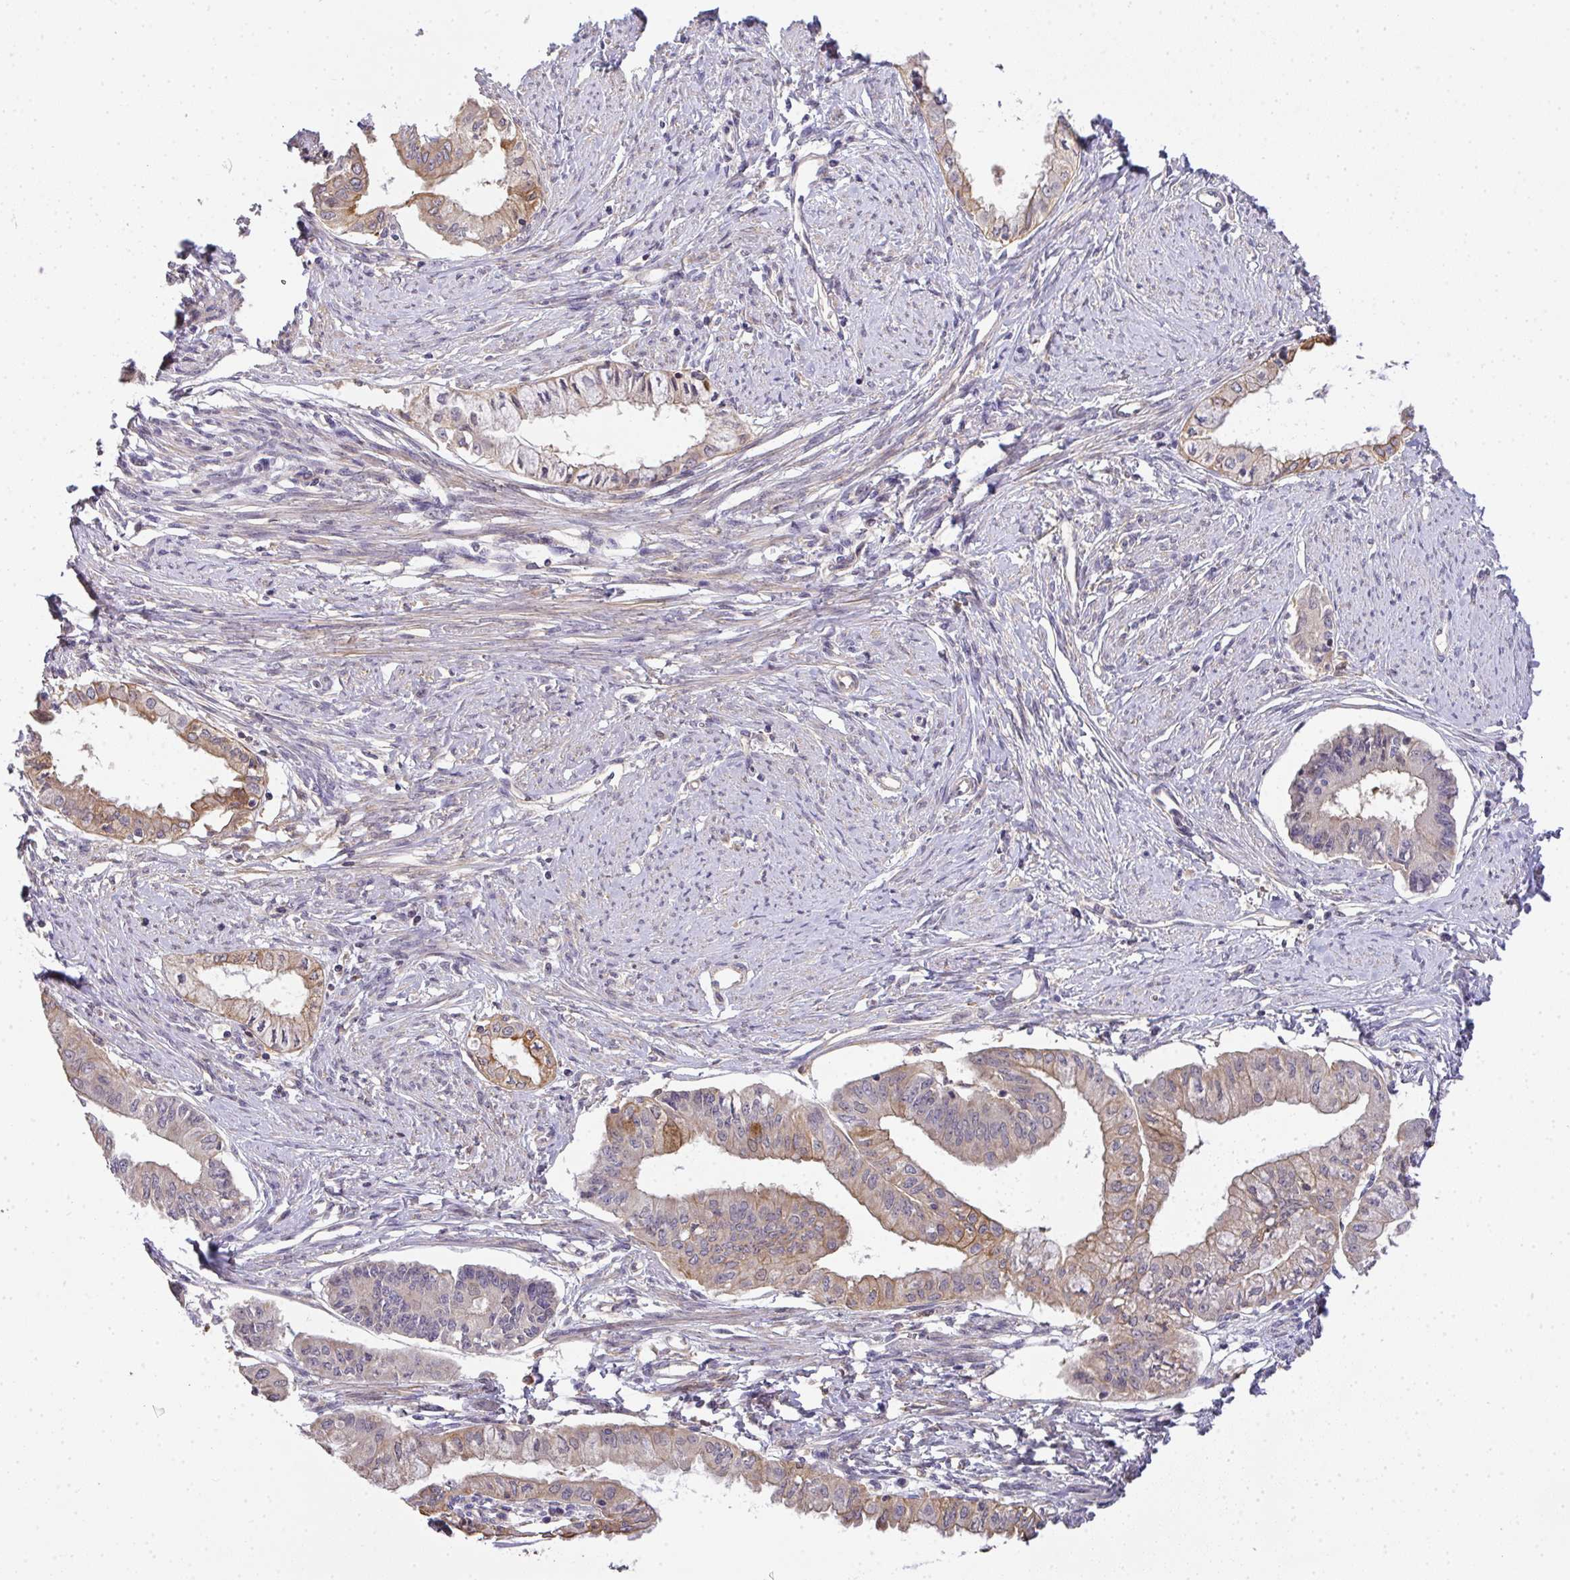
{"staining": {"intensity": "moderate", "quantity": "<25%", "location": "cytoplasmic/membranous"}, "tissue": "endometrial cancer", "cell_type": "Tumor cells", "image_type": "cancer", "snomed": [{"axis": "morphology", "description": "Adenocarcinoma, NOS"}, {"axis": "topography", "description": "Endometrium"}], "caption": "Moderate cytoplasmic/membranous expression is appreciated in approximately <25% of tumor cells in endometrial cancer (adenocarcinoma).", "gene": "EEF1AKMT1", "patient": {"sex": "female", "age": 76}}